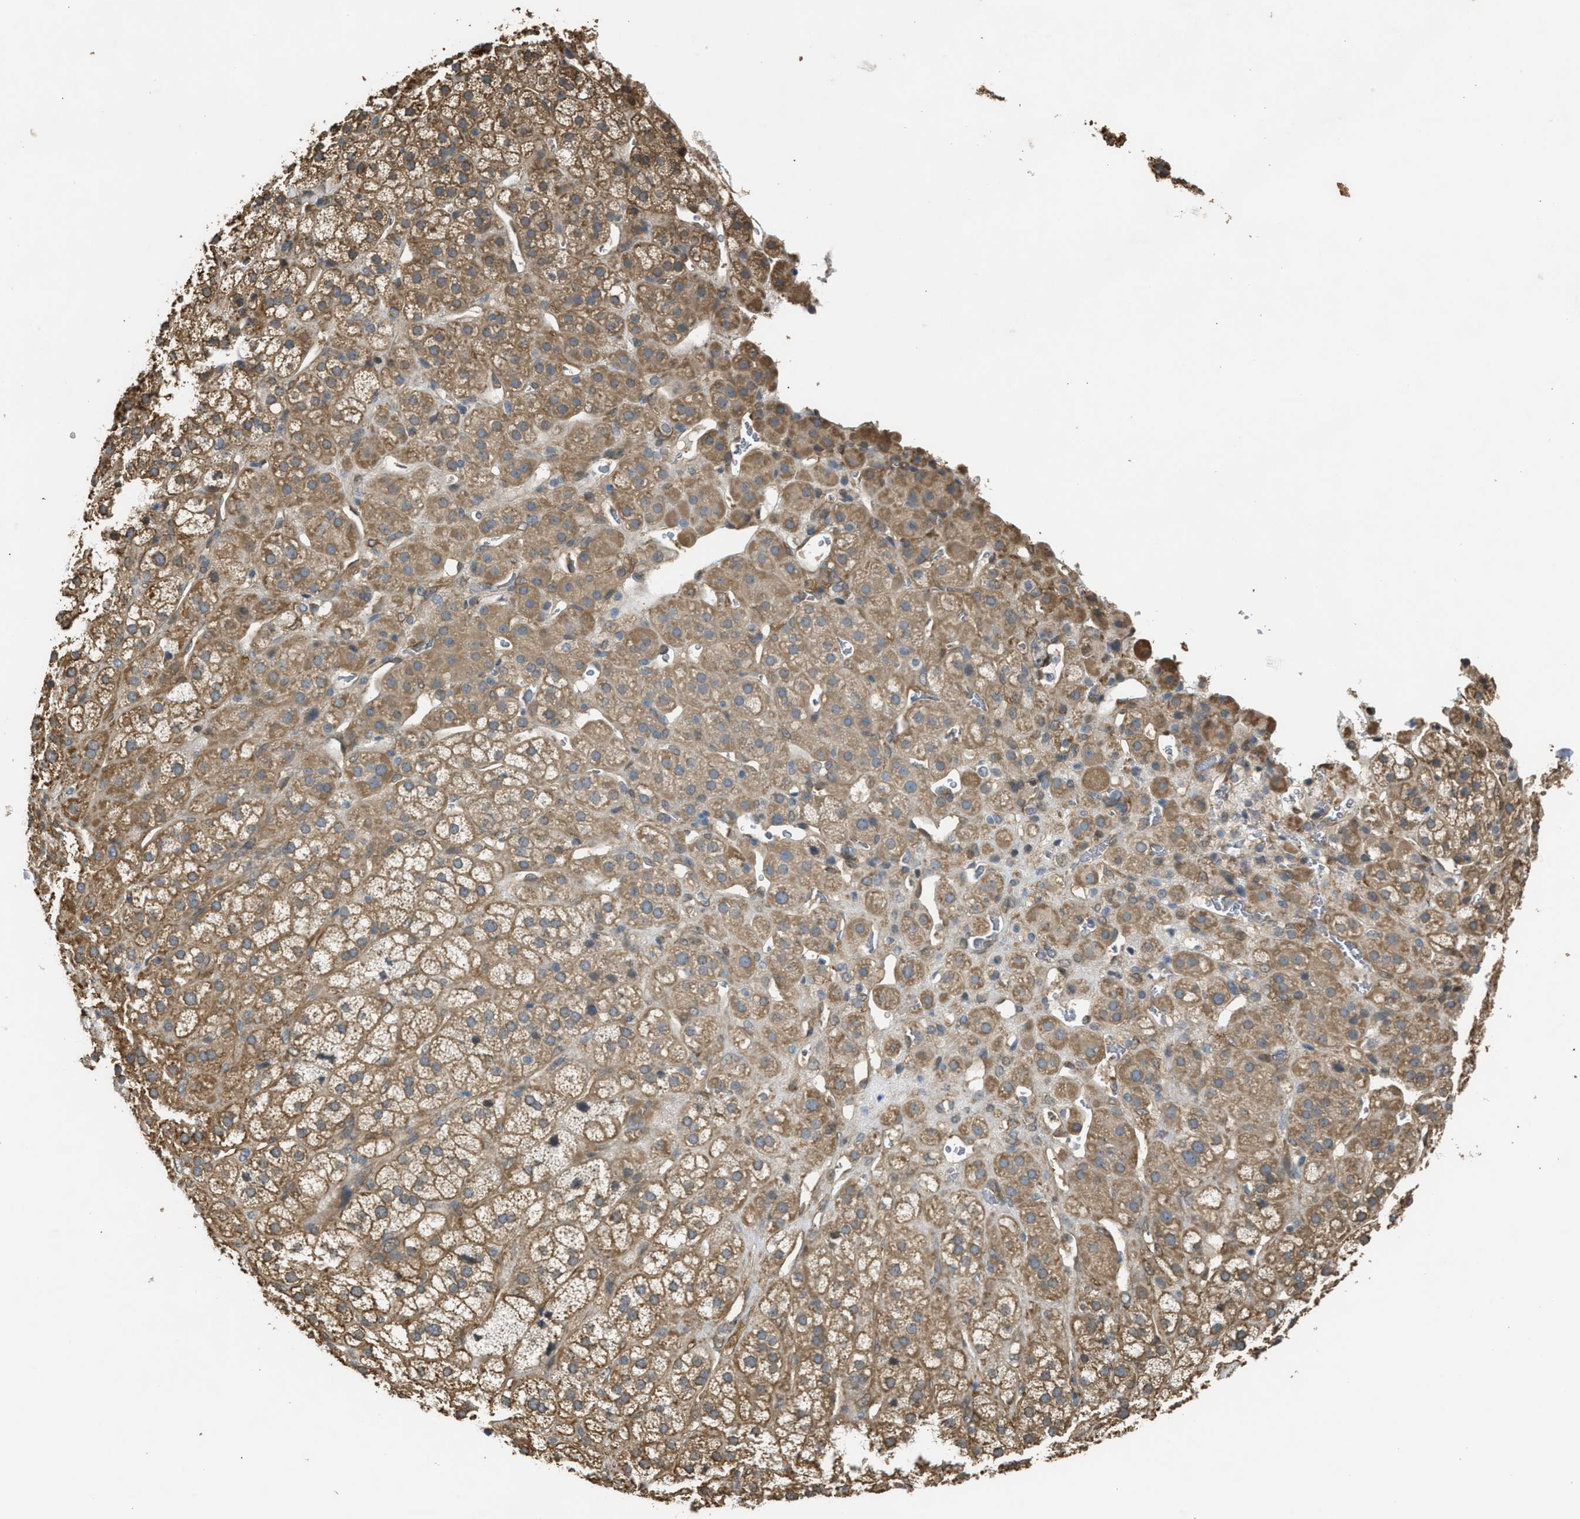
{"staining": {"intensity": "moderate", "quantity": ">75%", "location": "cytoplasmic/membranous"}, "tissue": "adrenal gland", "cell_type": "Glandular cells", "image_type": "normal", "snomed": [{"axis": "morphology", "description": "Normal tissue, NOS"}, {"axis": "topography", "description": "Adrenal gland"}], "caption": "Moderate cytoplasmic/membranous protein staining is seen in approximately >75% of glandular cells in adrenal gland.", "gene": "BAG3", "patient": {"sex": "male", "age": 56}}